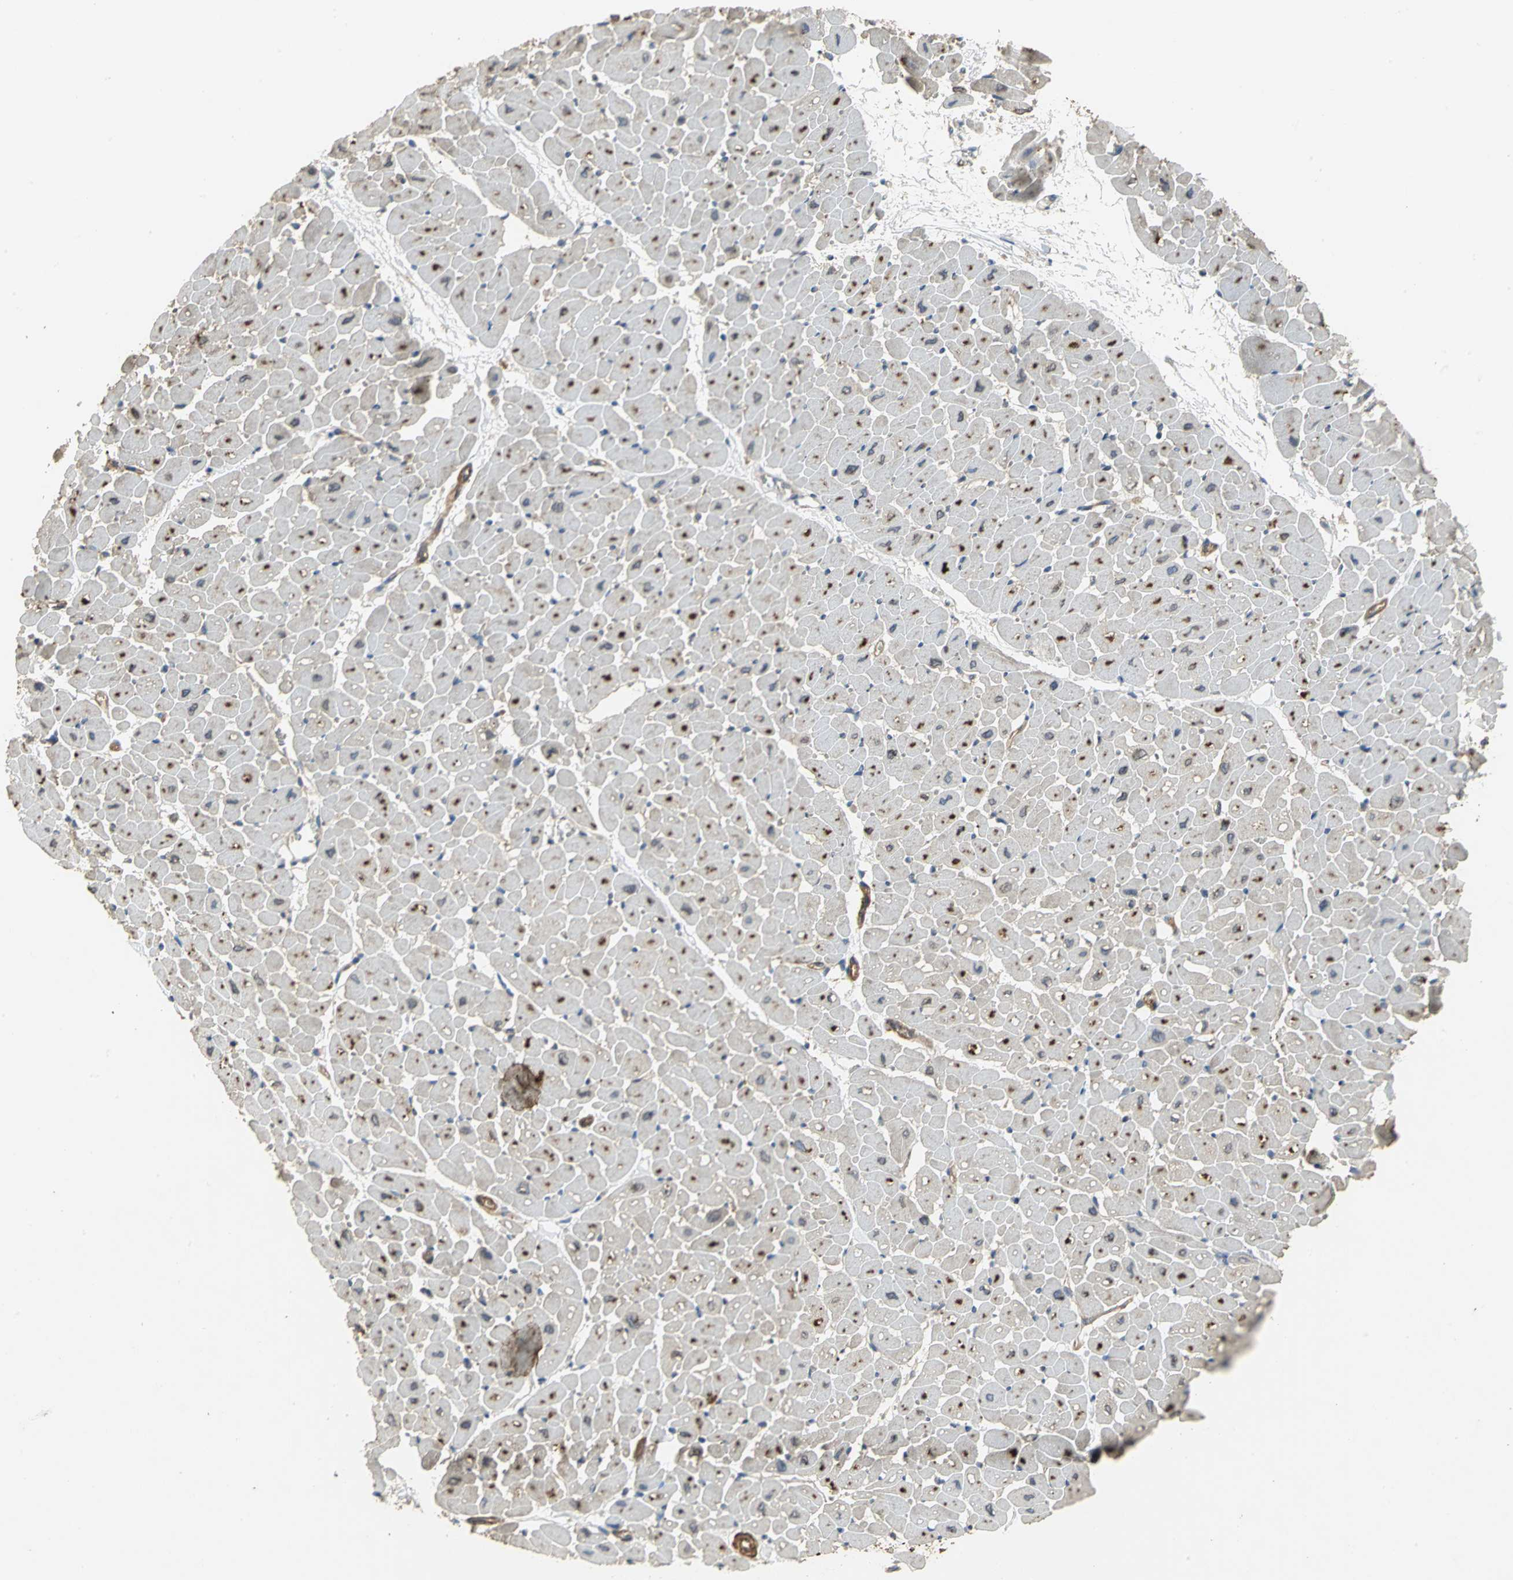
{"staining": {"intensity": "moderate", "quantity": "25%-75%", "location": "nuclear"}, "tissue": "heart muscle", "cell_type": "Cardiomyocytes", "image_type": "normal", "snomed": [{"axis": "morphology", "description": "Normal tissue, NOS"}, {"axis": "topography", "description": "Heart"}], "caption": "Immunohistochemical staining of normal heart muscle exhibits medium levels of moderate nuclear positivity in approximately 25%-75% of cardiomyocytes. (Brightfield microscopy of DAB IHC at high magnification).", "gene": "MET", "patient": {"sex": "male", "age": 45}}